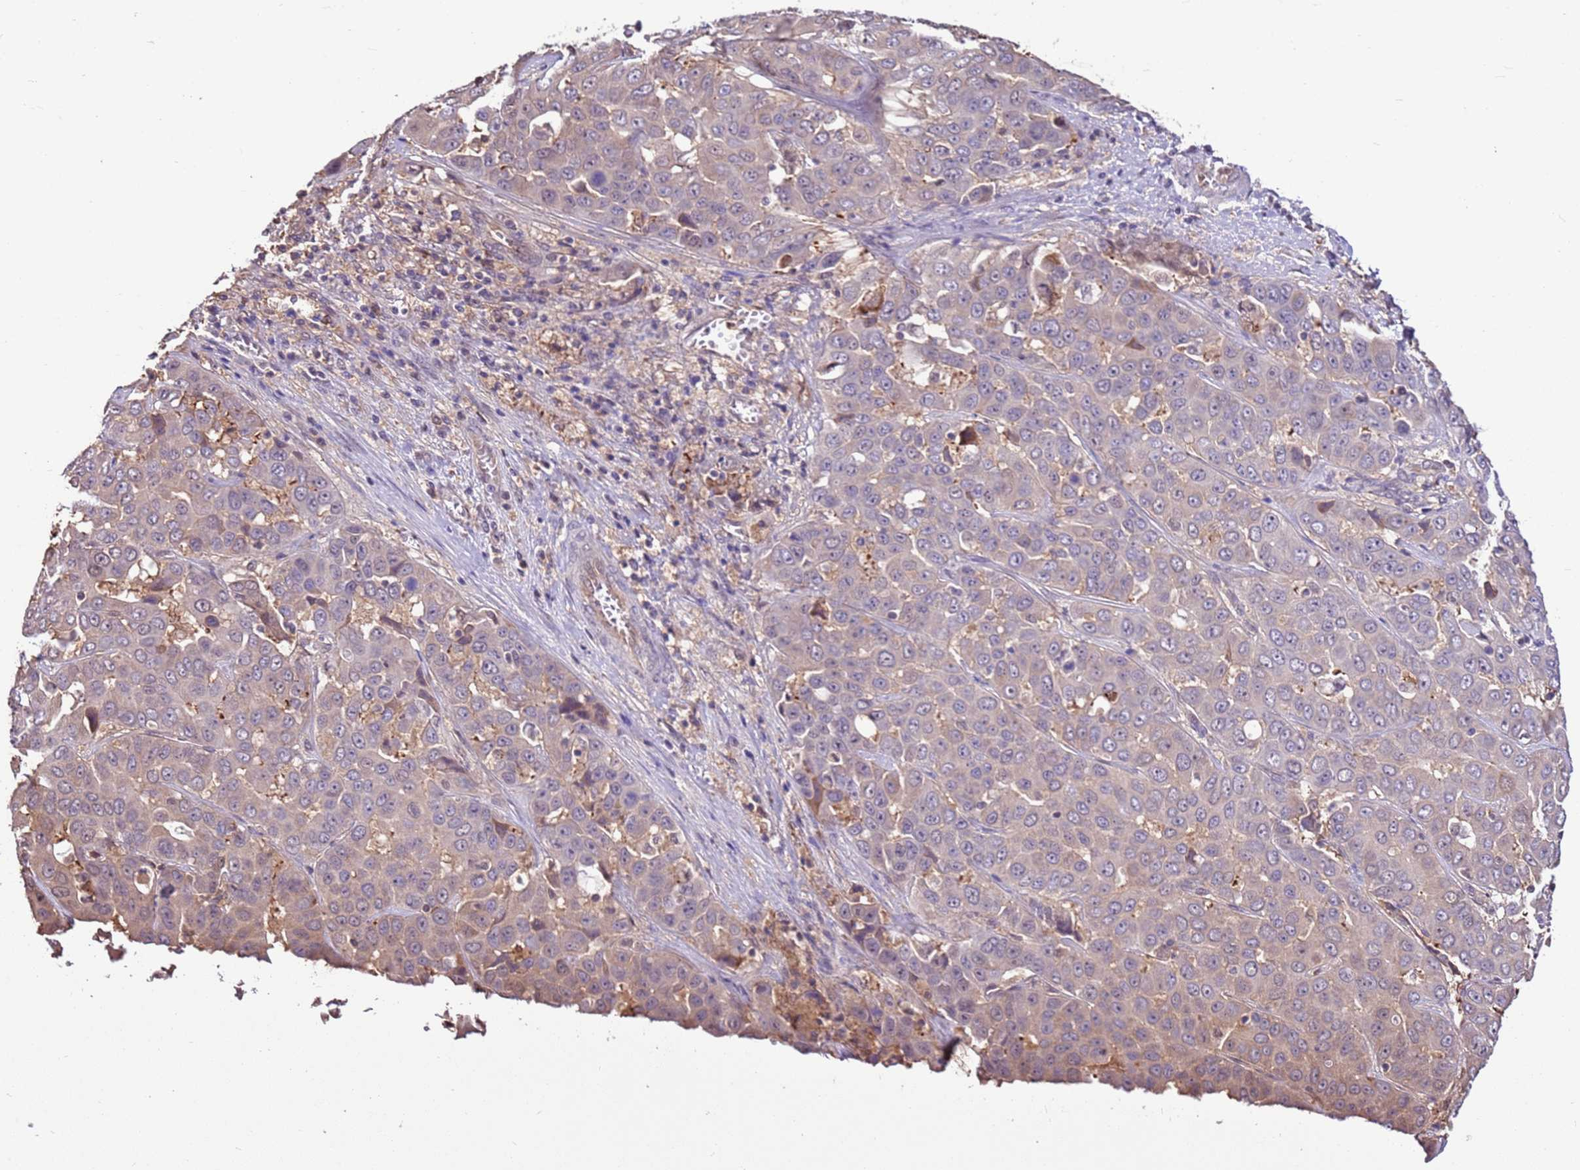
{"staining": {"intensity": "negative", "quantity": "none", "location": "none"}, "tissue": "liver cancer", "cell_type": "Tumor cells", "image_type": "cancer", "snomed": [{"axis": "morphology", "description": "Cholangiocarcinoma"}, {"axis": "topography", "description": "Liver"}], "caption": "Human liver cancer (cholangiocarcinoma) stained for a protein using immunohistochemistry exhibits no staining in tumor cells.", "gene": "BBS5", "patient": {"sex": "female", "age": 52}}